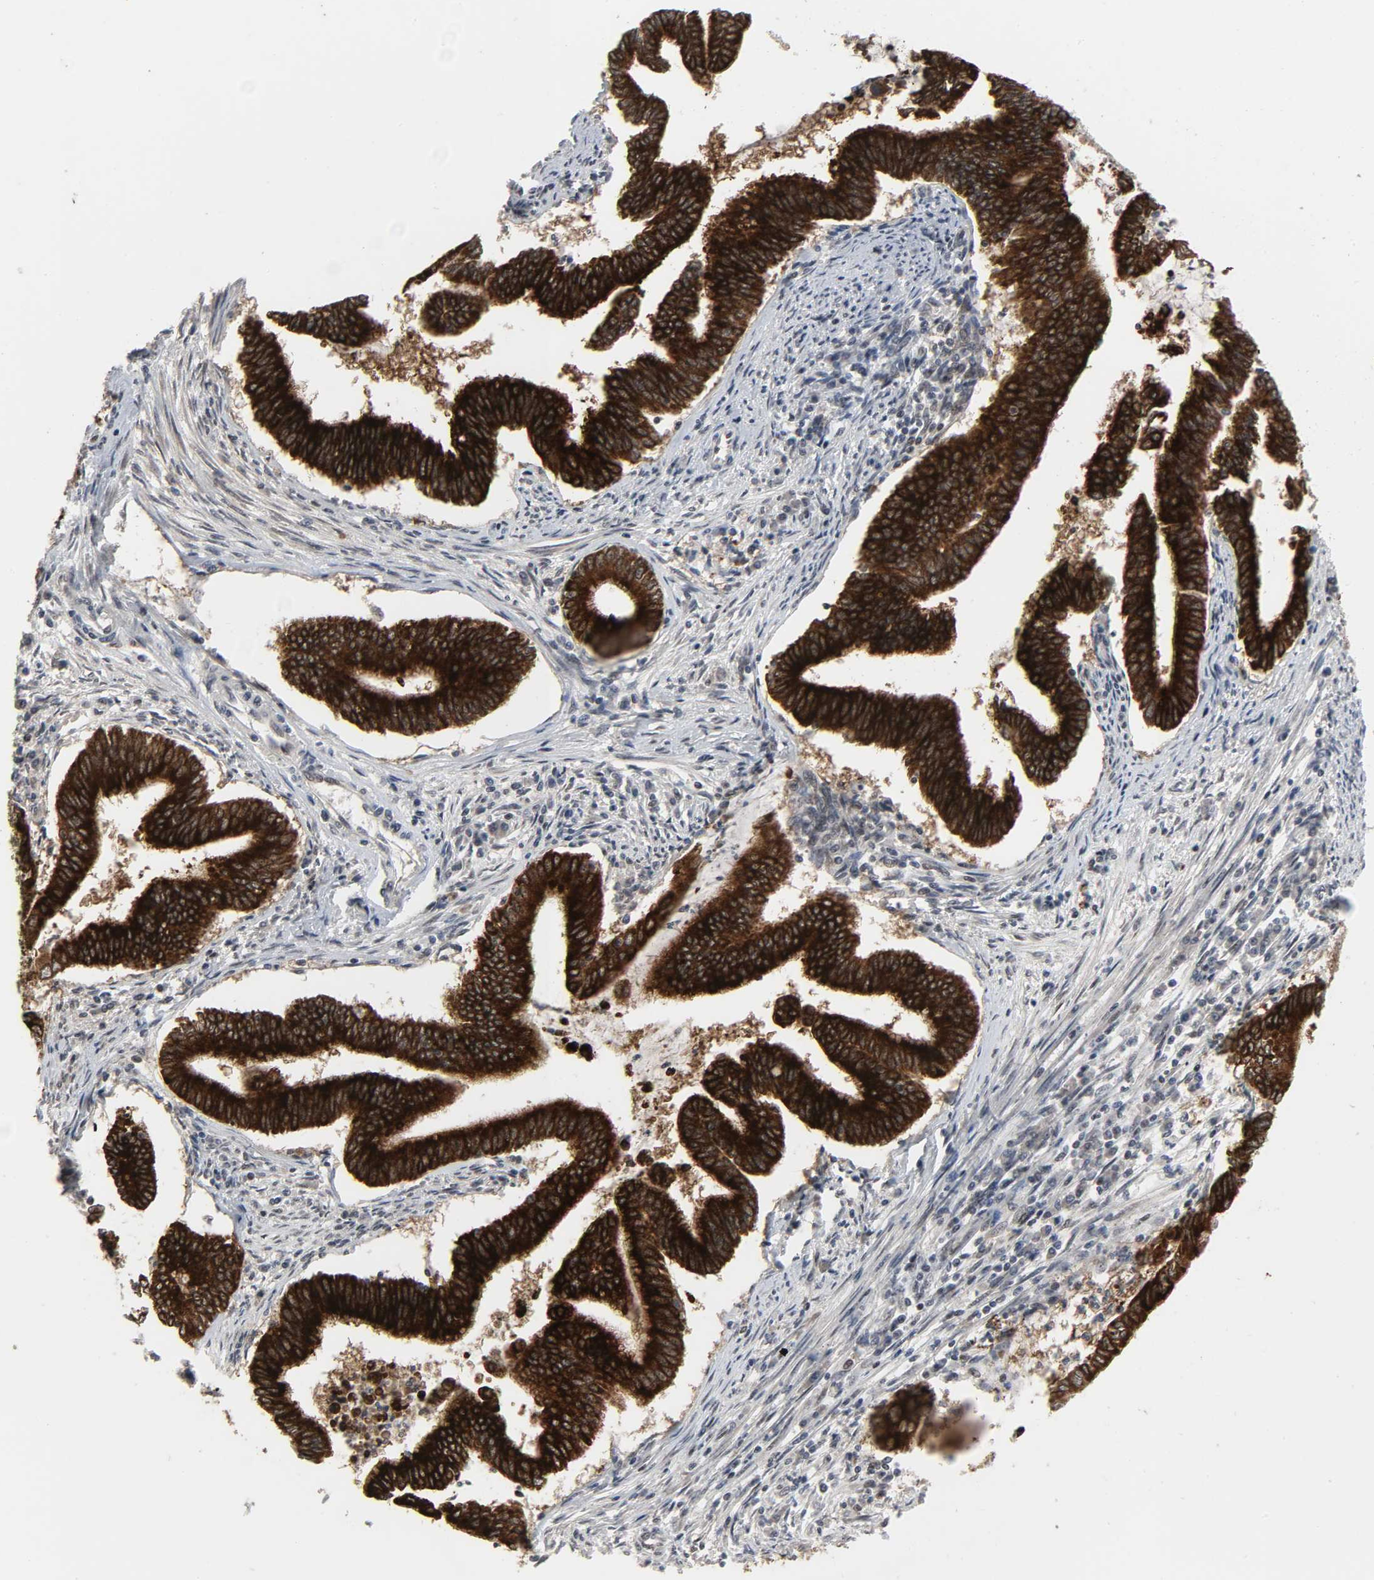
{"staining": {"intensity": "strong", "quantity": ">75%", "location": "cytoplasmic/membranous"}, "tissue": "cervical cancer", "cell_type": "Tumor cells", "image_type": "cancer", "snomed": [{"axis": "morphology", "description": "Adenocarcinoma, NOS"}, {"axis": "topography", "description": "Cervix"}], "caption": "Immunohistochemical staining of human cervical cancer displays high levels of strong cytoplasmic/membranous protein expression in approximately >75% of tumor cells. The staining was performed using DAB, with brown indicating positive protein expression. Nuclei are stained blue with hematoxylin.", "gene": "MUC1", "patient": {"sex": "female", "age": 36}}